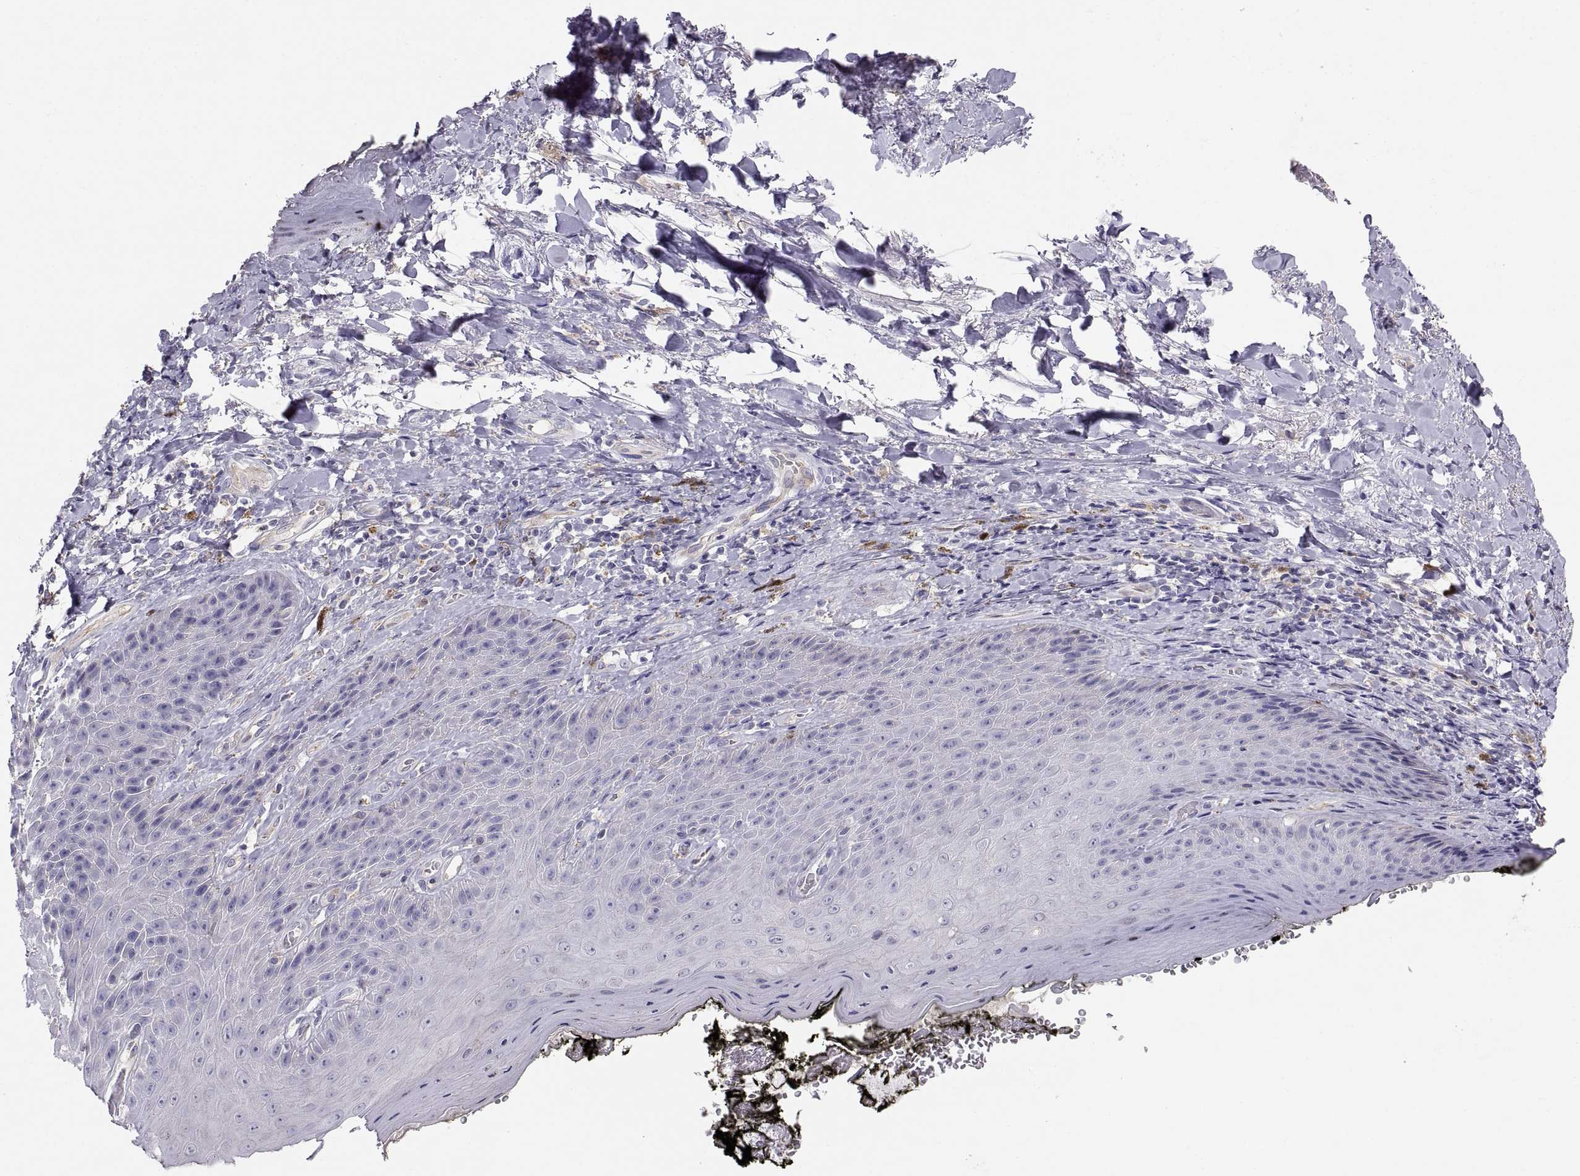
{"staining": {"intensity": "negative", "quantity": "none", "location": "none"}, "tissue": "skin", "cell_type": "Epidermal cells", "image_type": "normal", "snomed": [{"axis": "morphology", "description": "Normal tissue, NOS"}, {"axis": "topography", "description": "Anal"}, {"axis": "topography", "description": "Peripheral nerve tissue"}], "caption": "The immunohistochemistry photomicrograph has no significant positivity in epidermal cells of skin.", "gene": "RALB", "patient": {"sex": "male", "age": 53}}